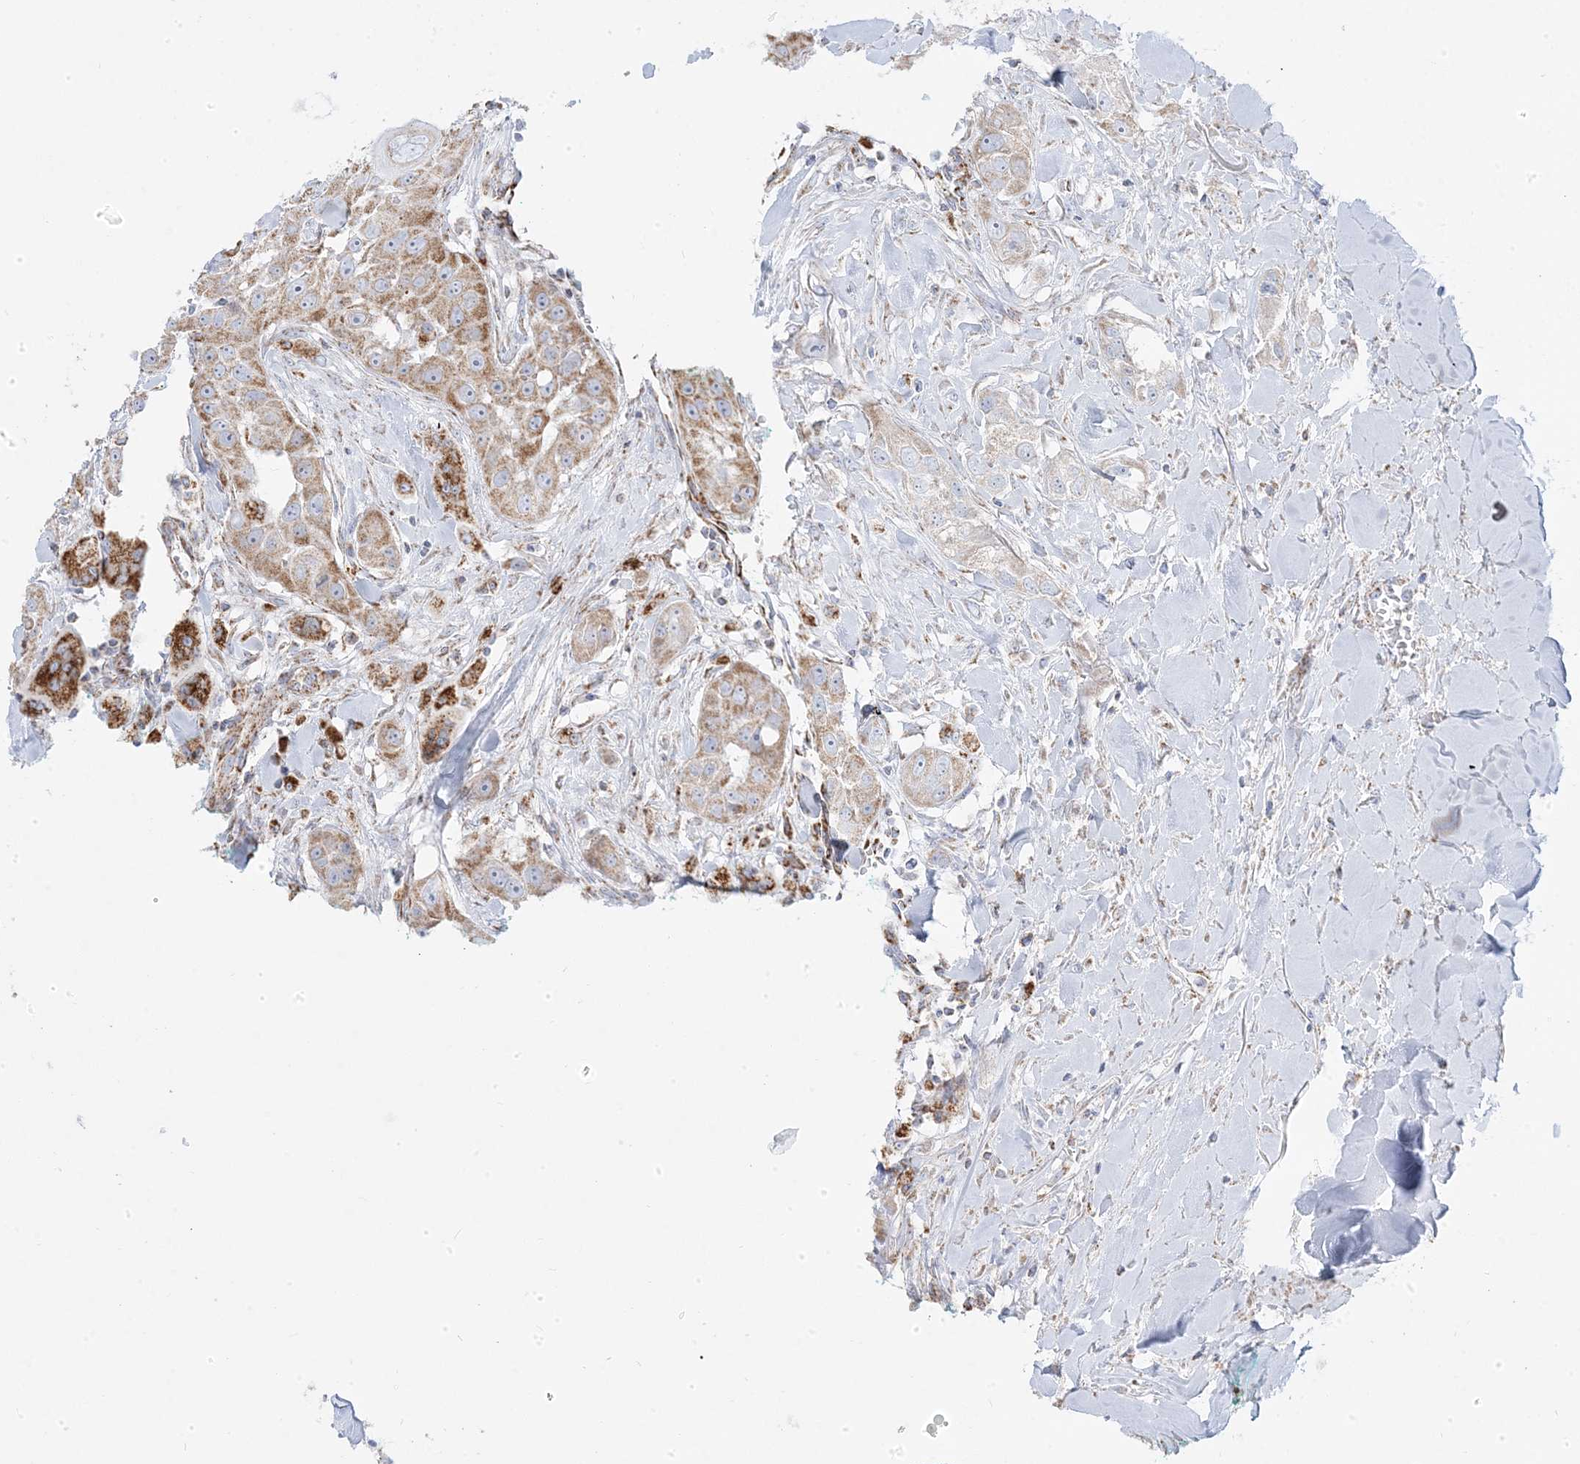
{"staining": {"intensity": "moderate", "quantity": ">75%", "location": "cytoplasmic/membranous"}, "tissue": "head and neck cancer", "cell_type": "Tumor cells", "image_type": "cancer", "snomed": [{"axis": "morphology", "description": "Normal tissue, NOS"}, {"axis": "morphology", "description": "Squamous cell carcinoma, NOS"}, {"axis": "topography", "description": "Skeletal muscle"}, {"axis": "topography", "description": "Head-Neck"}], "caption": "Brown immunohistochemical staining in human head and neck cancer (squamous cell carcinoma) demonstrates moderate cytoplasmic/membranous expression in approximately >75% of tumor cells. Nuclei are stained in blue.", "gene": "PCCB", "patient": {"sex": "male", "age": 51}}